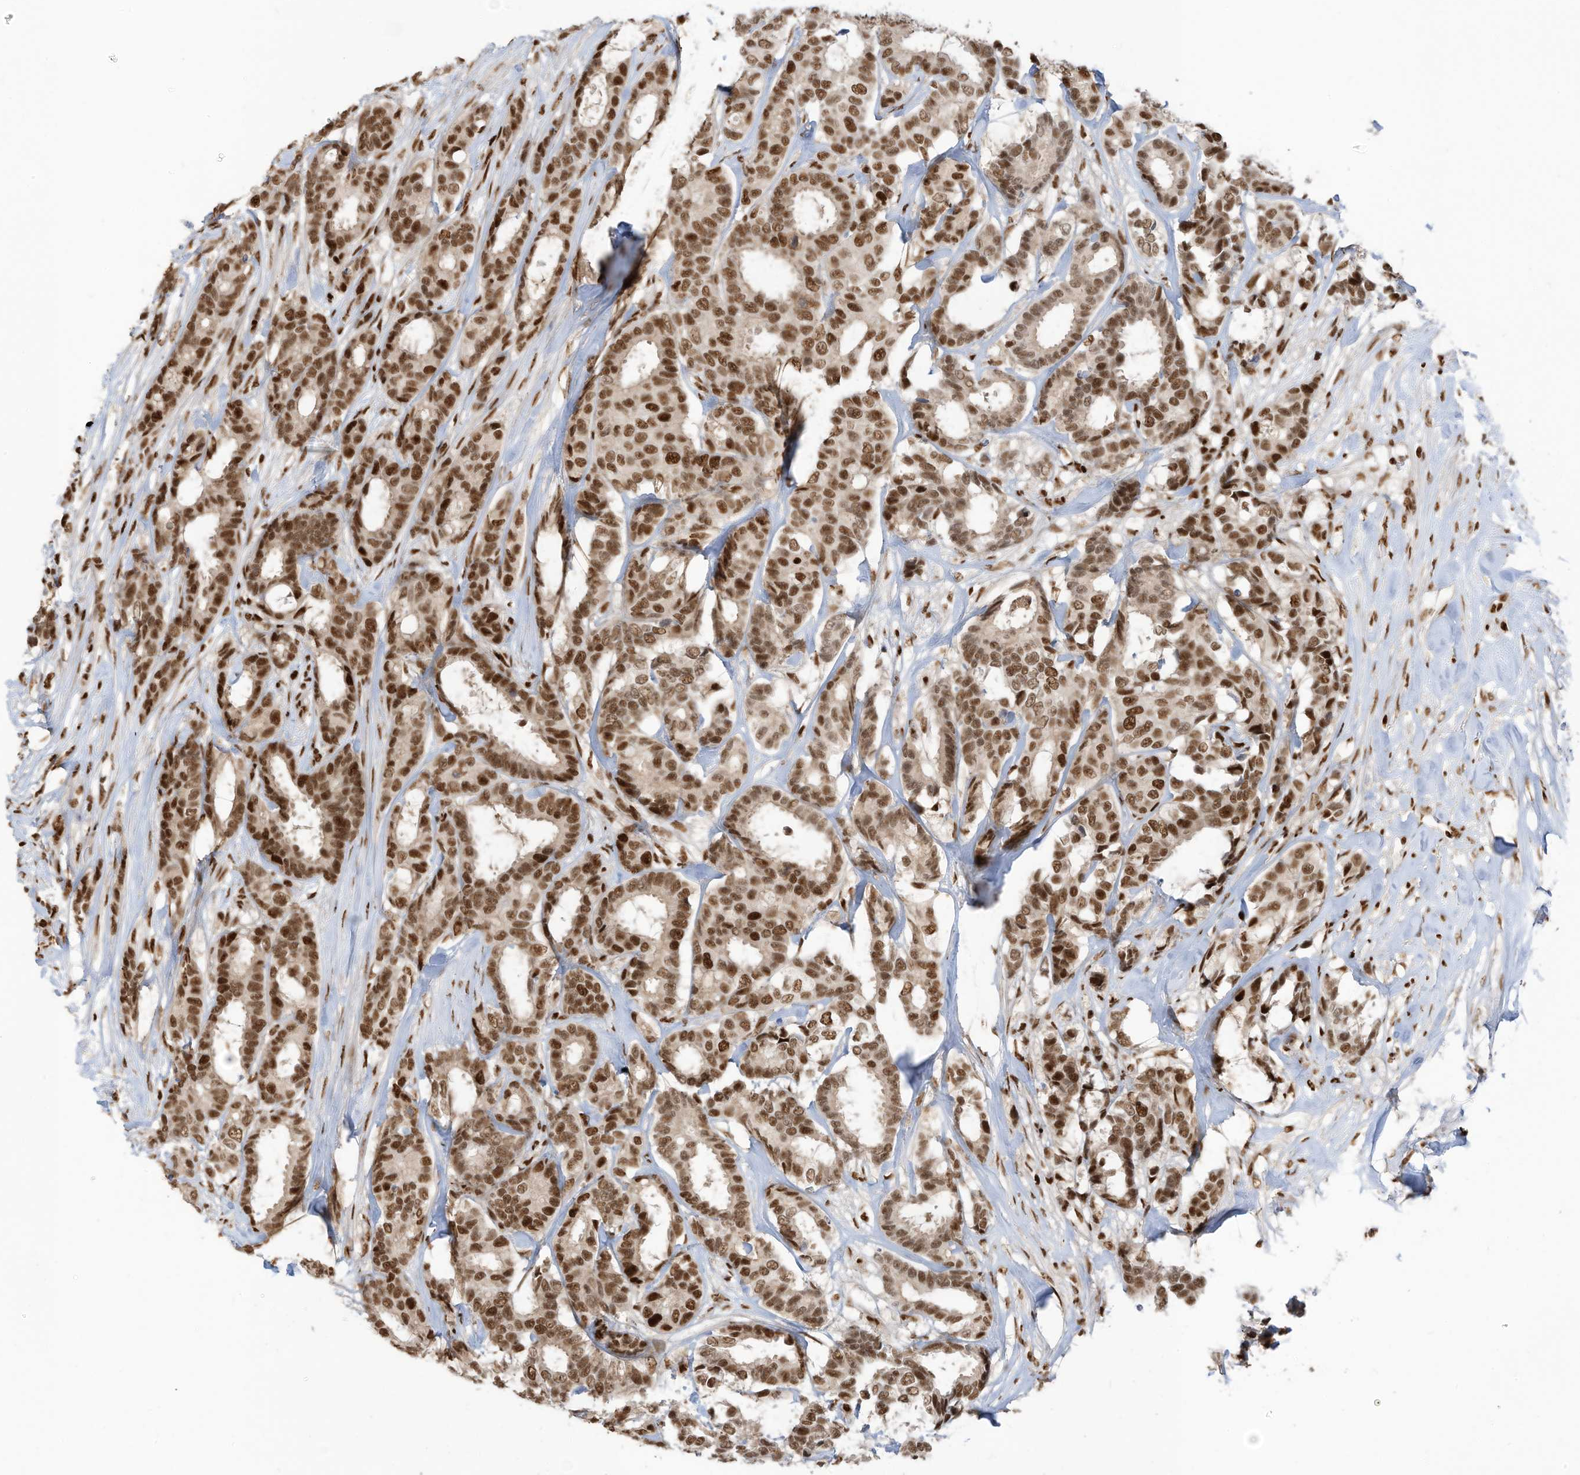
{"staining": {"intensity": "moderate", "quantity": ">75%", "location": "nuclear"}, "tissue": "breast cancer", "cell_type": "Tumor cells", "image_type": "cancer", "snomed": [{"axis": "morphology", "description": "Duct carcinoma"}, {"axis": "topography", "description": "Breast"}], "caption": "Breast intraductal carcinoma stained with a brown dye displays moderate nuclear positive staining in about >75% of tumor cells.", "gene": "SAMD15", "patient": {"sex": "female", "age": 87}}